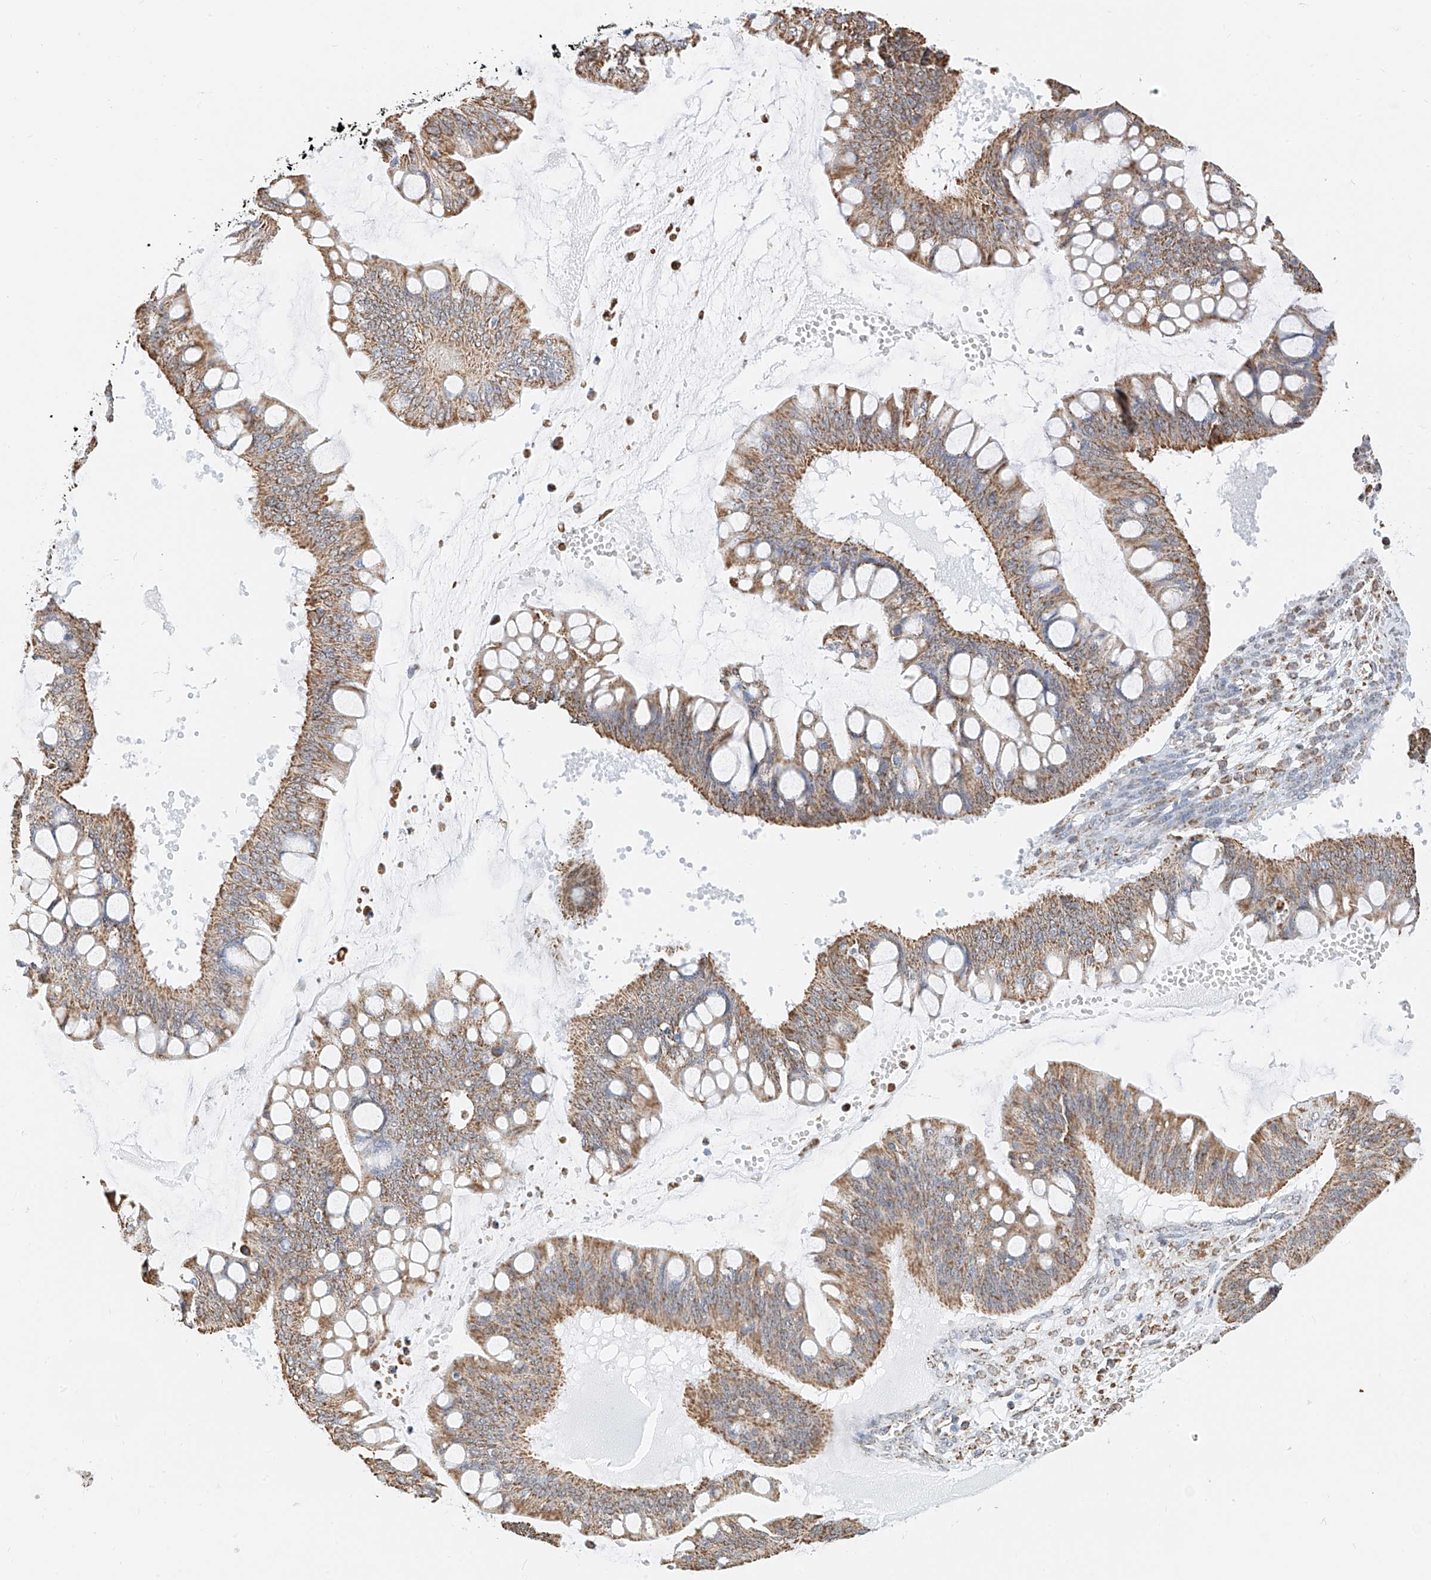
{"staining": {"intensity": "moderate", "quantity": ">75%", "location": "cytoplasmic/membranous"}, "tissue": "ovarian cancer", "cell_type": "Tumor cells", "image_type": "cancer", "snomed": [{"axis": "morphology", "description": "Cystadenocarcinoma, mucinous, NOS"}, {"axis": "topography", "description": "Ovary"}], "caption": "A high-resolution histopathology image shows immunohistochemistry staining of ovarian cancer (mucinous cystadenocarcinoma), which exhibits moderate cytoplasmic/membranous staining in about >75% of tumor cells.", "gene": "NALCN", "patient": {"sex": "female", "age": 73}}